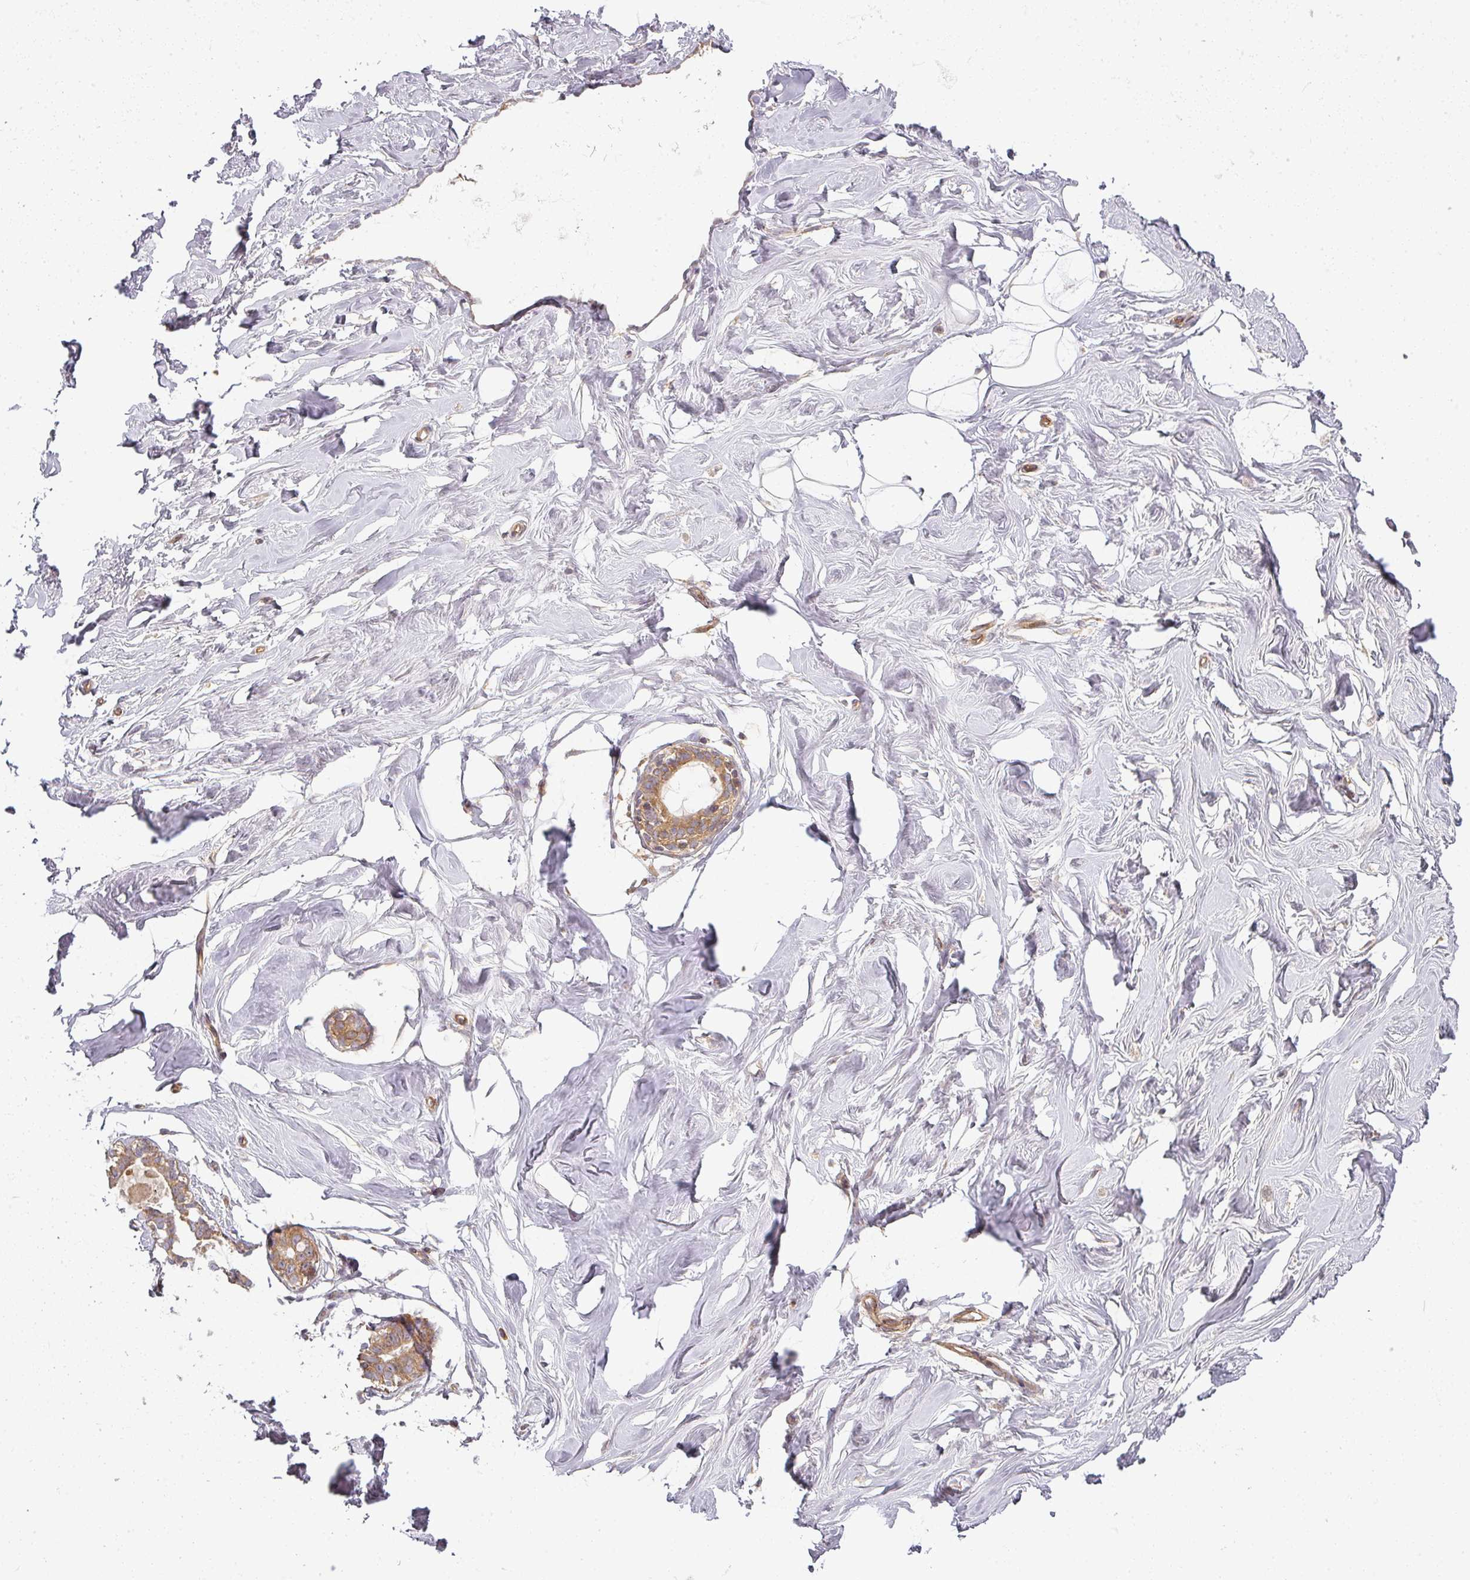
{"staining": {"intensity": "negative", "quantity": "none", "location": "none"}, "tissue": "breast", "cell_type": "Adipocytes", "image_type": "normal", "snomed": [{"axis": "morphology", "description": "Normal tissue, NOS"}, {"axis": "morphology", "description": "Adenoma, NOS"}, {"axis": "topography", "description": "Breast"}], "caption": "A high-resolution micrograph shows immunohistochemistry staining of unremarkable breast, which exhibits no significant positivity in adipocytes.", "gene": "CNOT1", "patient": {"sex": "female", "age": 23}}